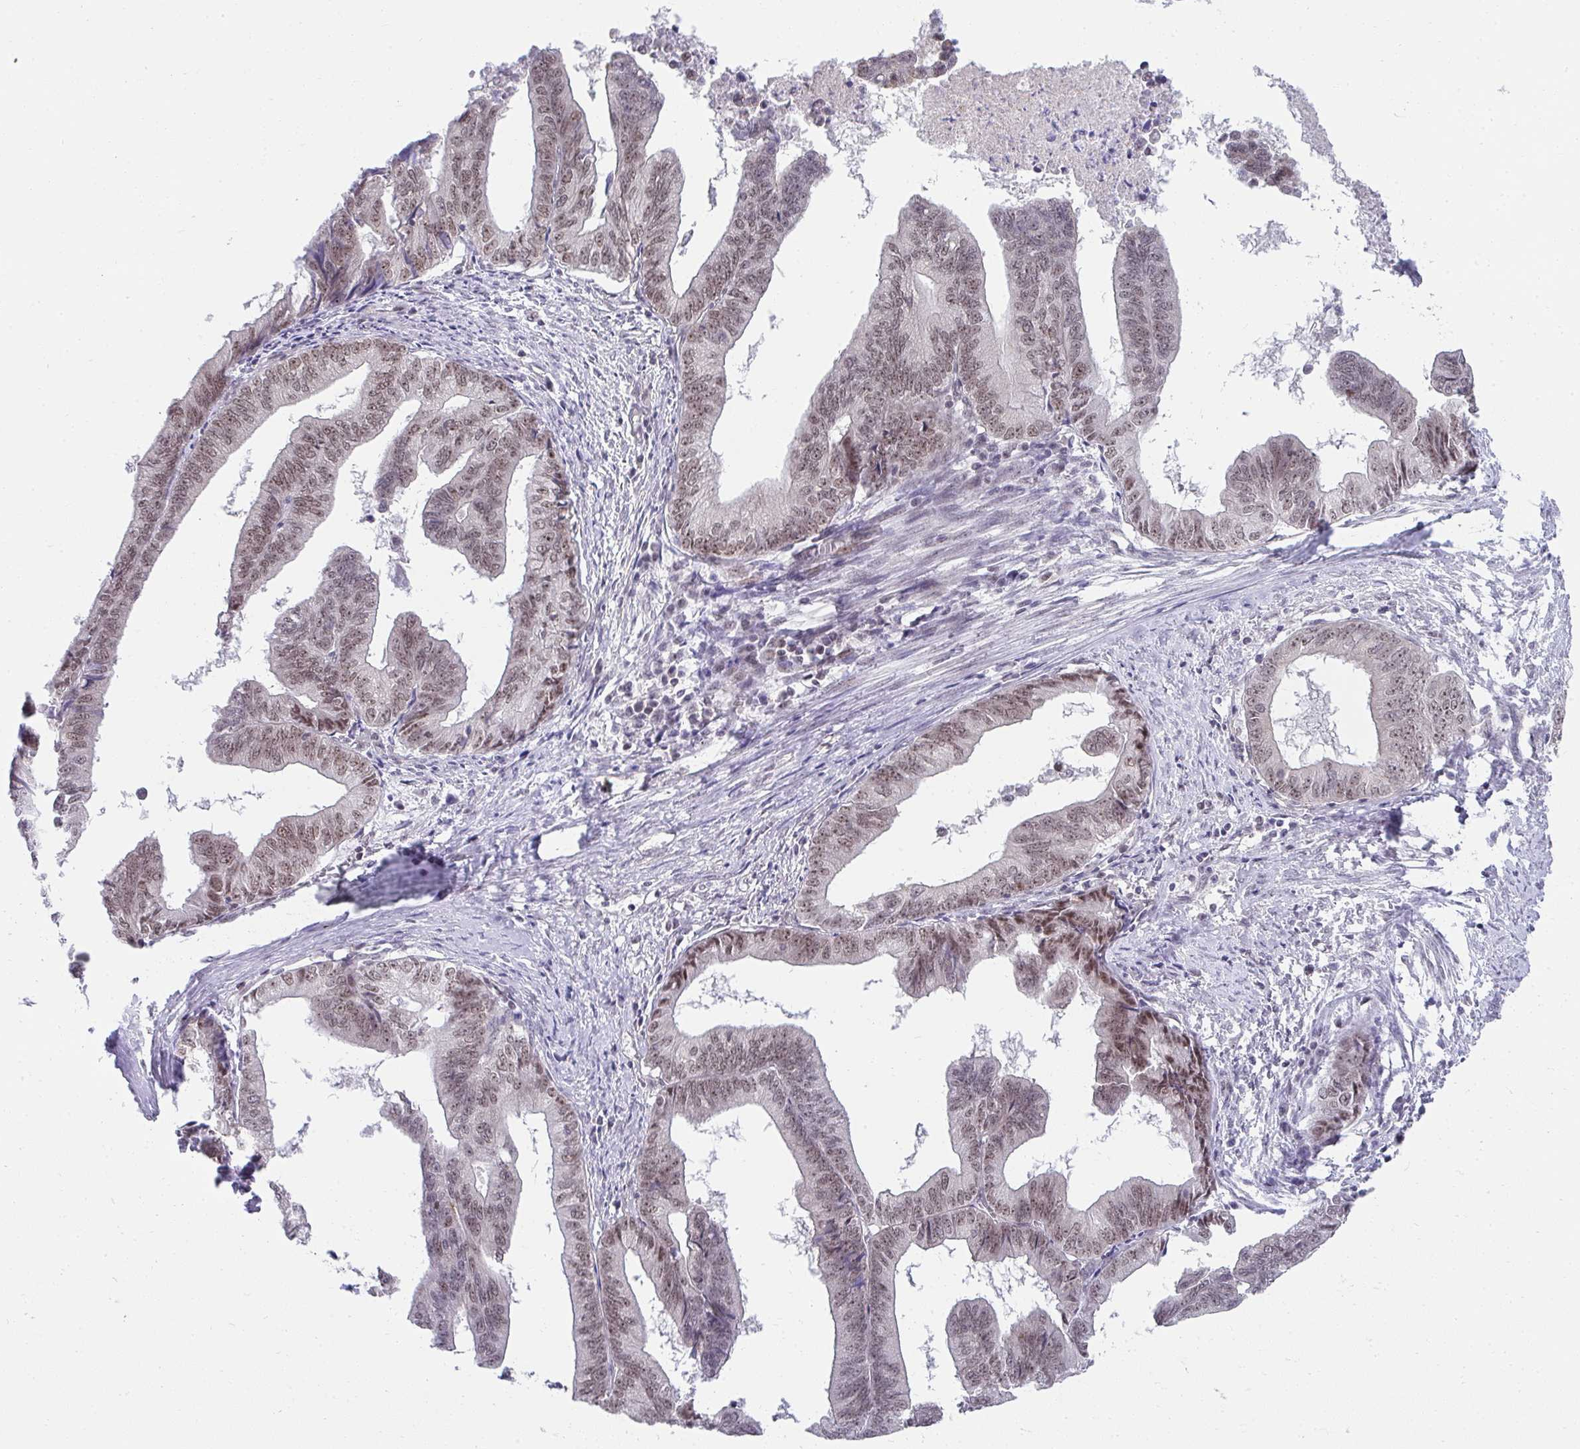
{"staining": {"intensity": "moderate", "quantity": "25%-75%", "location": "nuclear"}, "tissue": "endometrial cancer", "cell_type": "Tumor cells", "image_type": "cancer", "snomed": [{"axis": "morphology", "description": "Adenocarcinoma, NOS"}, {"axis": "topography", "description": "Endometrium"}], "caption": "IHC histopathology image of neoplastic tissue: adenocarcinoma (endometrial) stained using immunohistochemistry reveals medium levels of moderate protein expression localized specifically in the nuclear of tumor cells, appearing as a nuclear brown color.", "gene": "HIRA", "patient": {"sex": "female", "age": 65}}